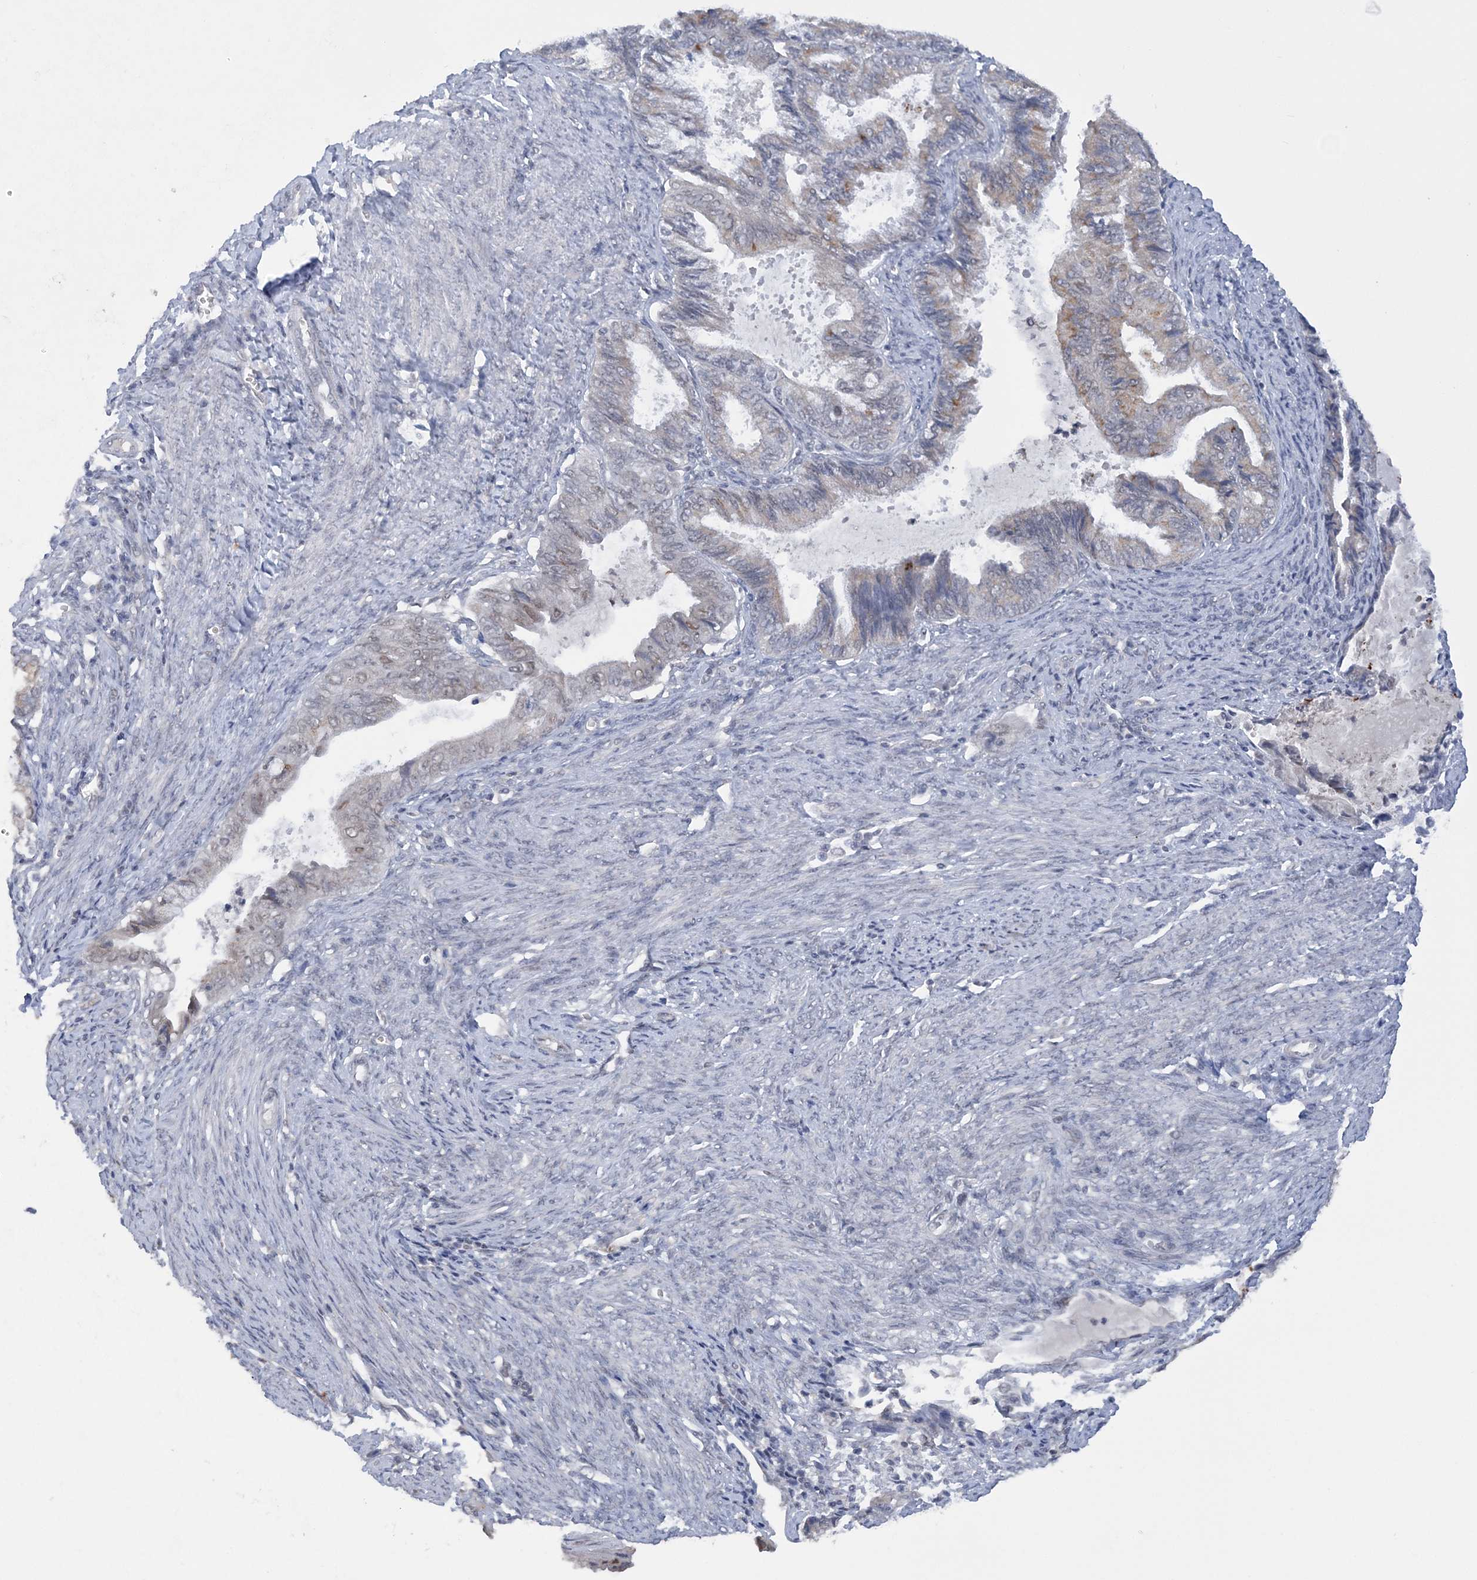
{"staining": {"intensity": "weak", "quantity": "<25%", "location": "cytoplasmic/membranous"}, "tissue": "endometrial cancer", "cell_type": "Tumor cells", "image_type": "cancer", "snomed": [{"axis": "morphology", "description": "Adenocarcinoma, NOS"}, {"axis": "topography", "description": "Endometrium"}], "caption": "Tumor cells are negative for protein expression in human endometrial cancer. (IHC, brightfield microscopy, high magnification).", "gene": "ZBTB7A", "patient": {"sex": "female", "age": 86}}